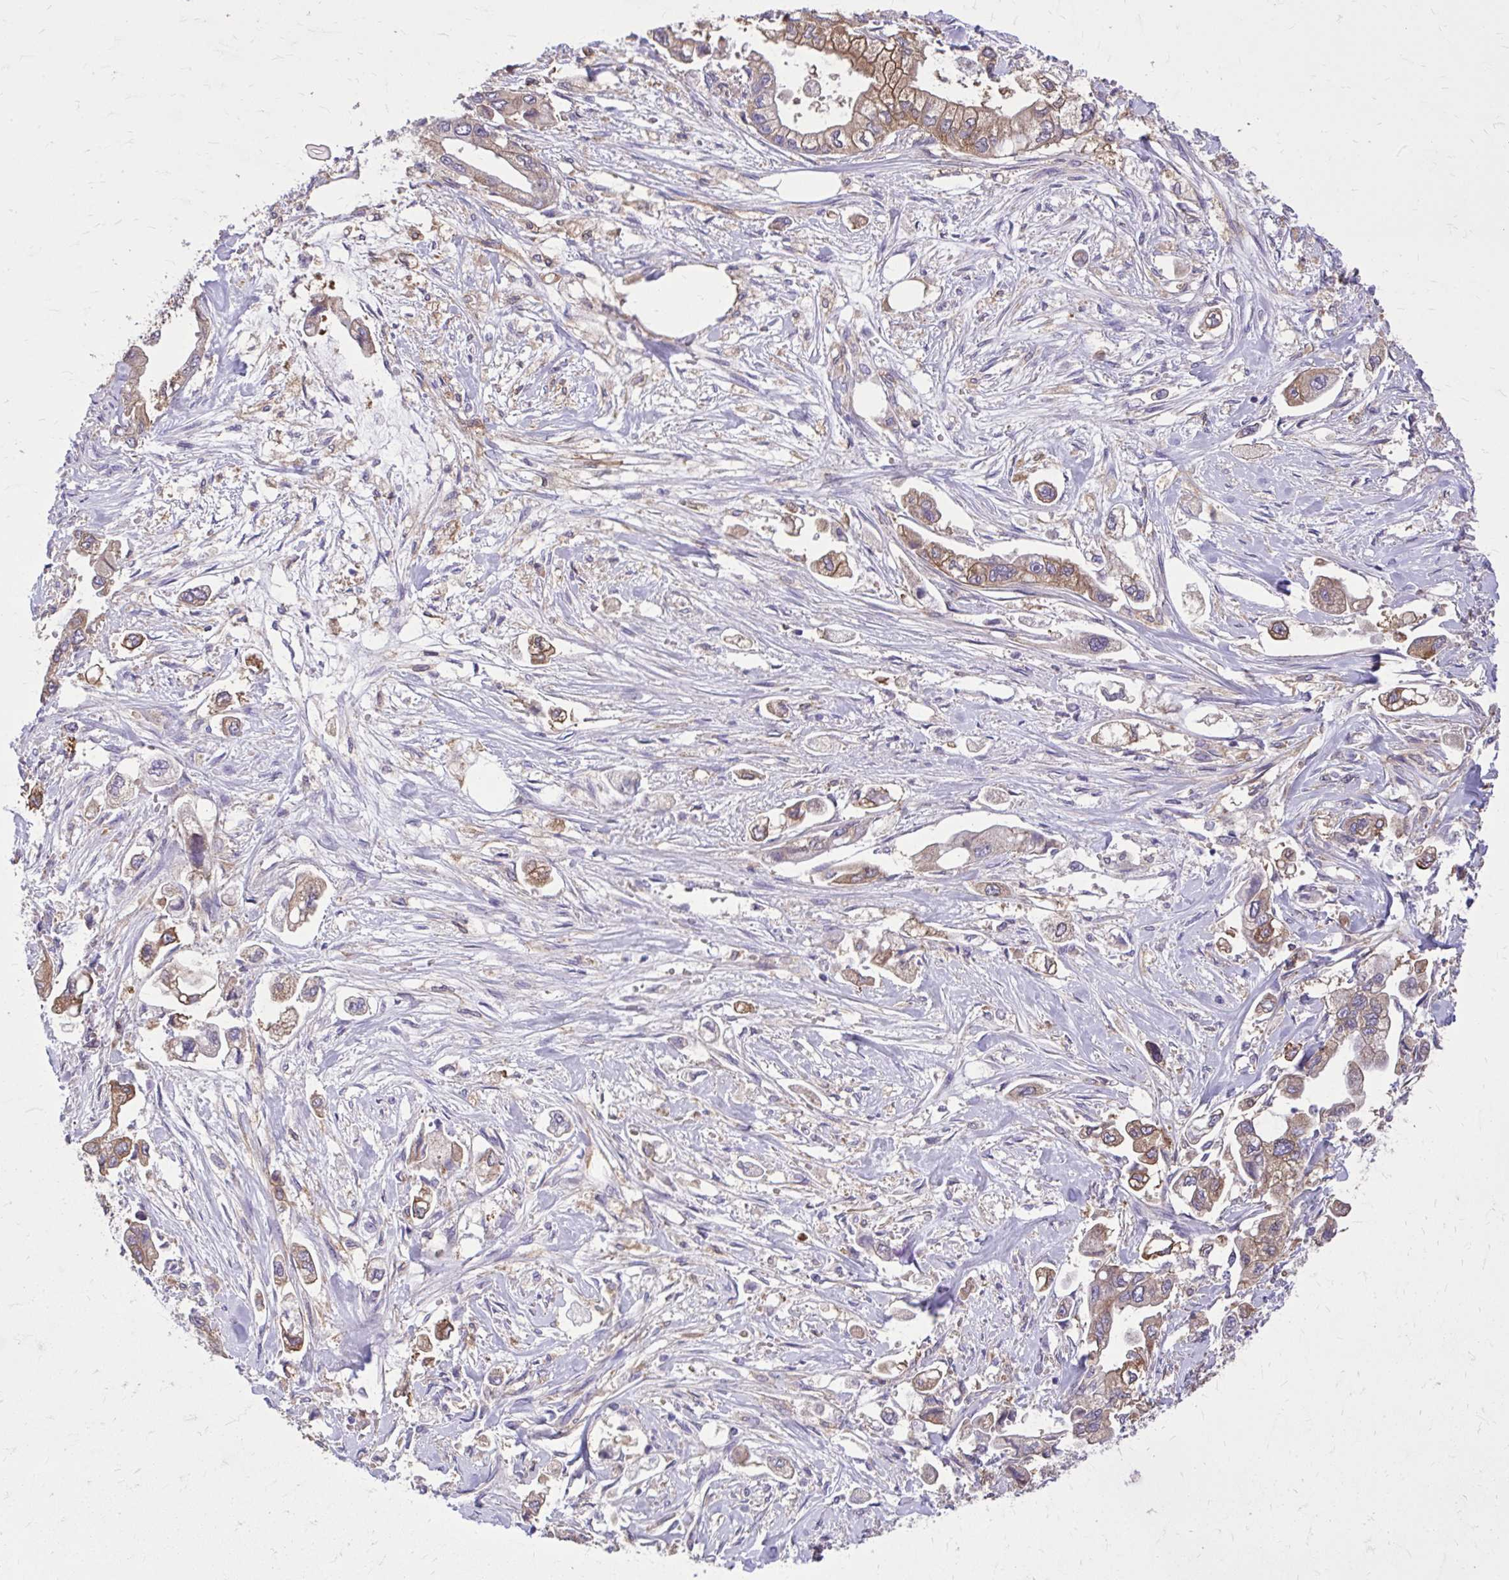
{"staining": {"intensity": "moderate", "quantity": ">75%", "location": "cytoplasmic/membranous"}, "tissue": "stomach cancer", "cell_type": "Tumor cells", "image_type": "cancer", "snomed": [{"axis": "morphology", "description": "Adenocarcinoma, NOS"}, {"axis": "topography", "description": "Stomach"}], "caption": "Immunohistochemical staining of human stomach cancer (adenocarcinoma) reveals moderate cytoplasmic/membranous protein staining in approximately >75% of tumor cells.", "gene": "EPB41L1", "patient": {"sex": "male", "age": 62}}